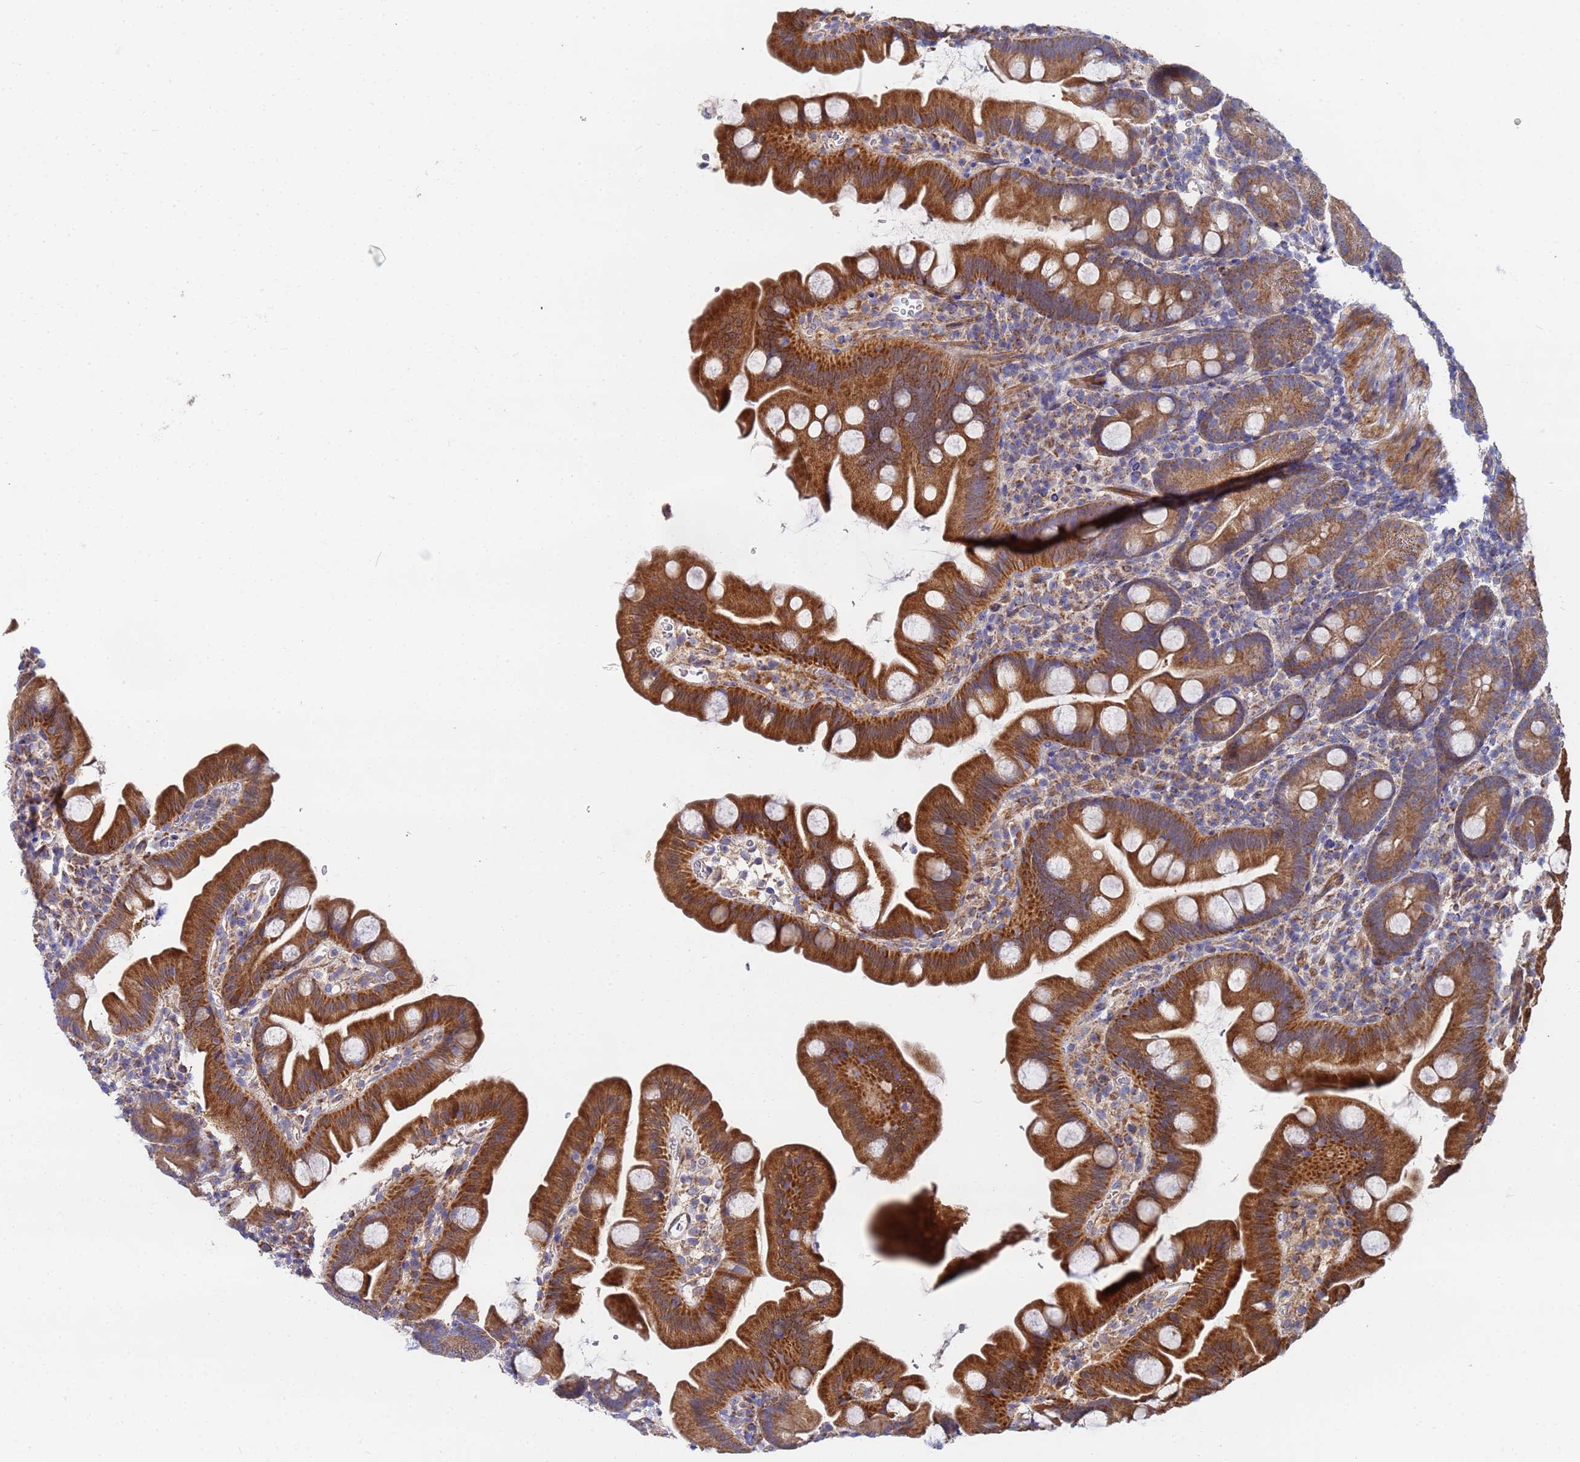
{"staining": {"intensity": "moderate", "quantity": ">75%", "location": "cytoplasmic/membranous"}, "tissue": "small intestine", "cell_type": "Glandular cells", "image_type": "normal", "snomed": [{"axis": "morphology", "description": "Normal tissue, NOS"}, {"axis": "topography", "description": "Small intestine"}], "caption": "Protein staining of unremarkable small intestine shows moderate cytoplasmic/membranous expression in approximately >75% of glandular cells.", "gene": "FAHD2A", "patient": {"sex": "female", "age": 68}}